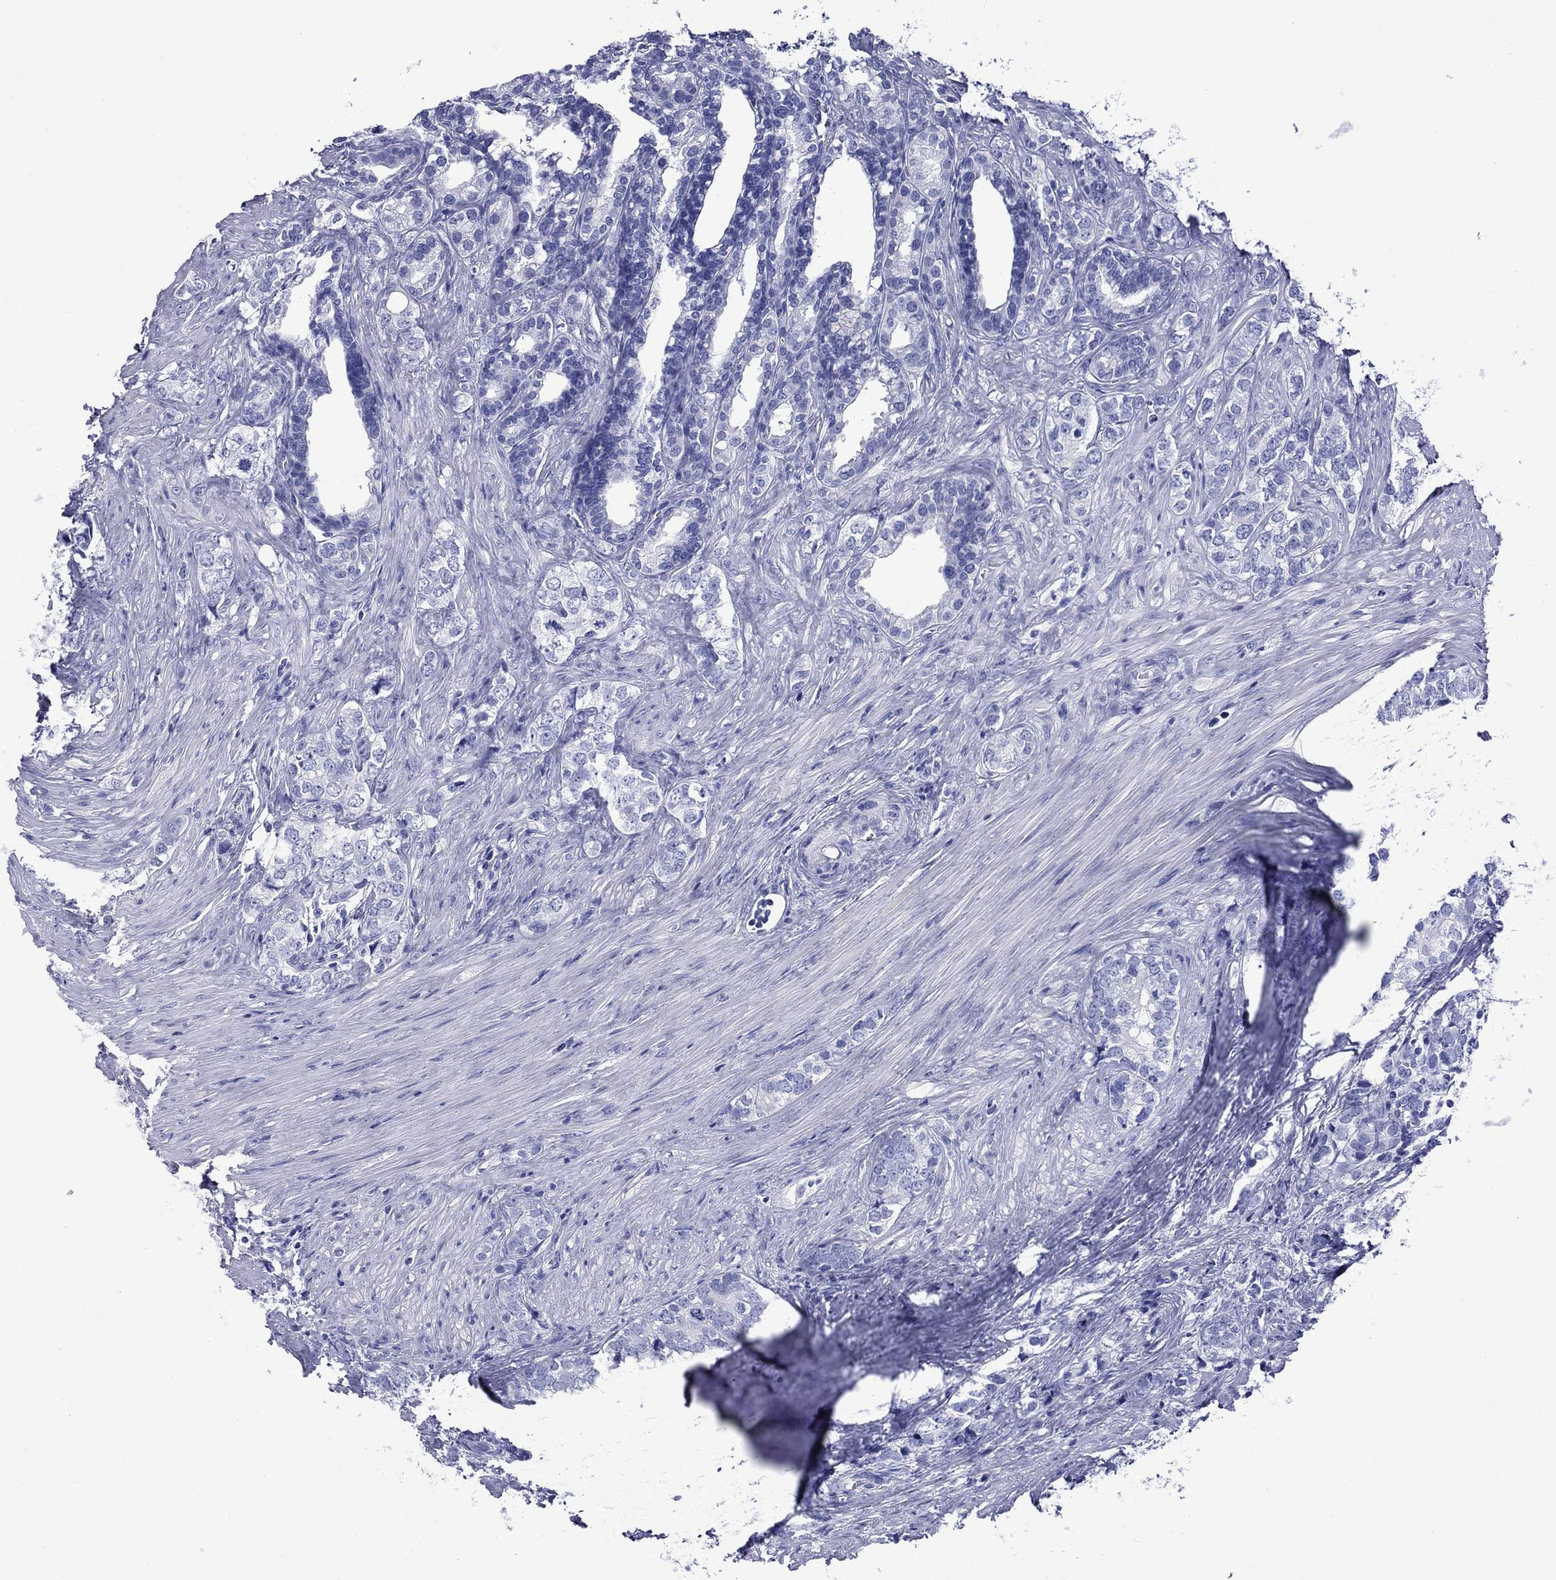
{"staining": {"intensity": "negative", "quantity": "none", "location": "none"}, "tissue": "prostate cancer", "cell_type": "Tumor cells", "image_type": "cancer", "snomed": [{"axis": "morphology", "description": "Adenocarcinoma, NOS"}, {"axis": "topography", "description": "Prostate and seminal vesicle, NOS"}], "caption": "Human prostate adenocarcinoma stained for a protein using IHC shows no positivity in tumor cells.", "gene": "ROM1", "patient": {"sex": "male", "age": 63}}